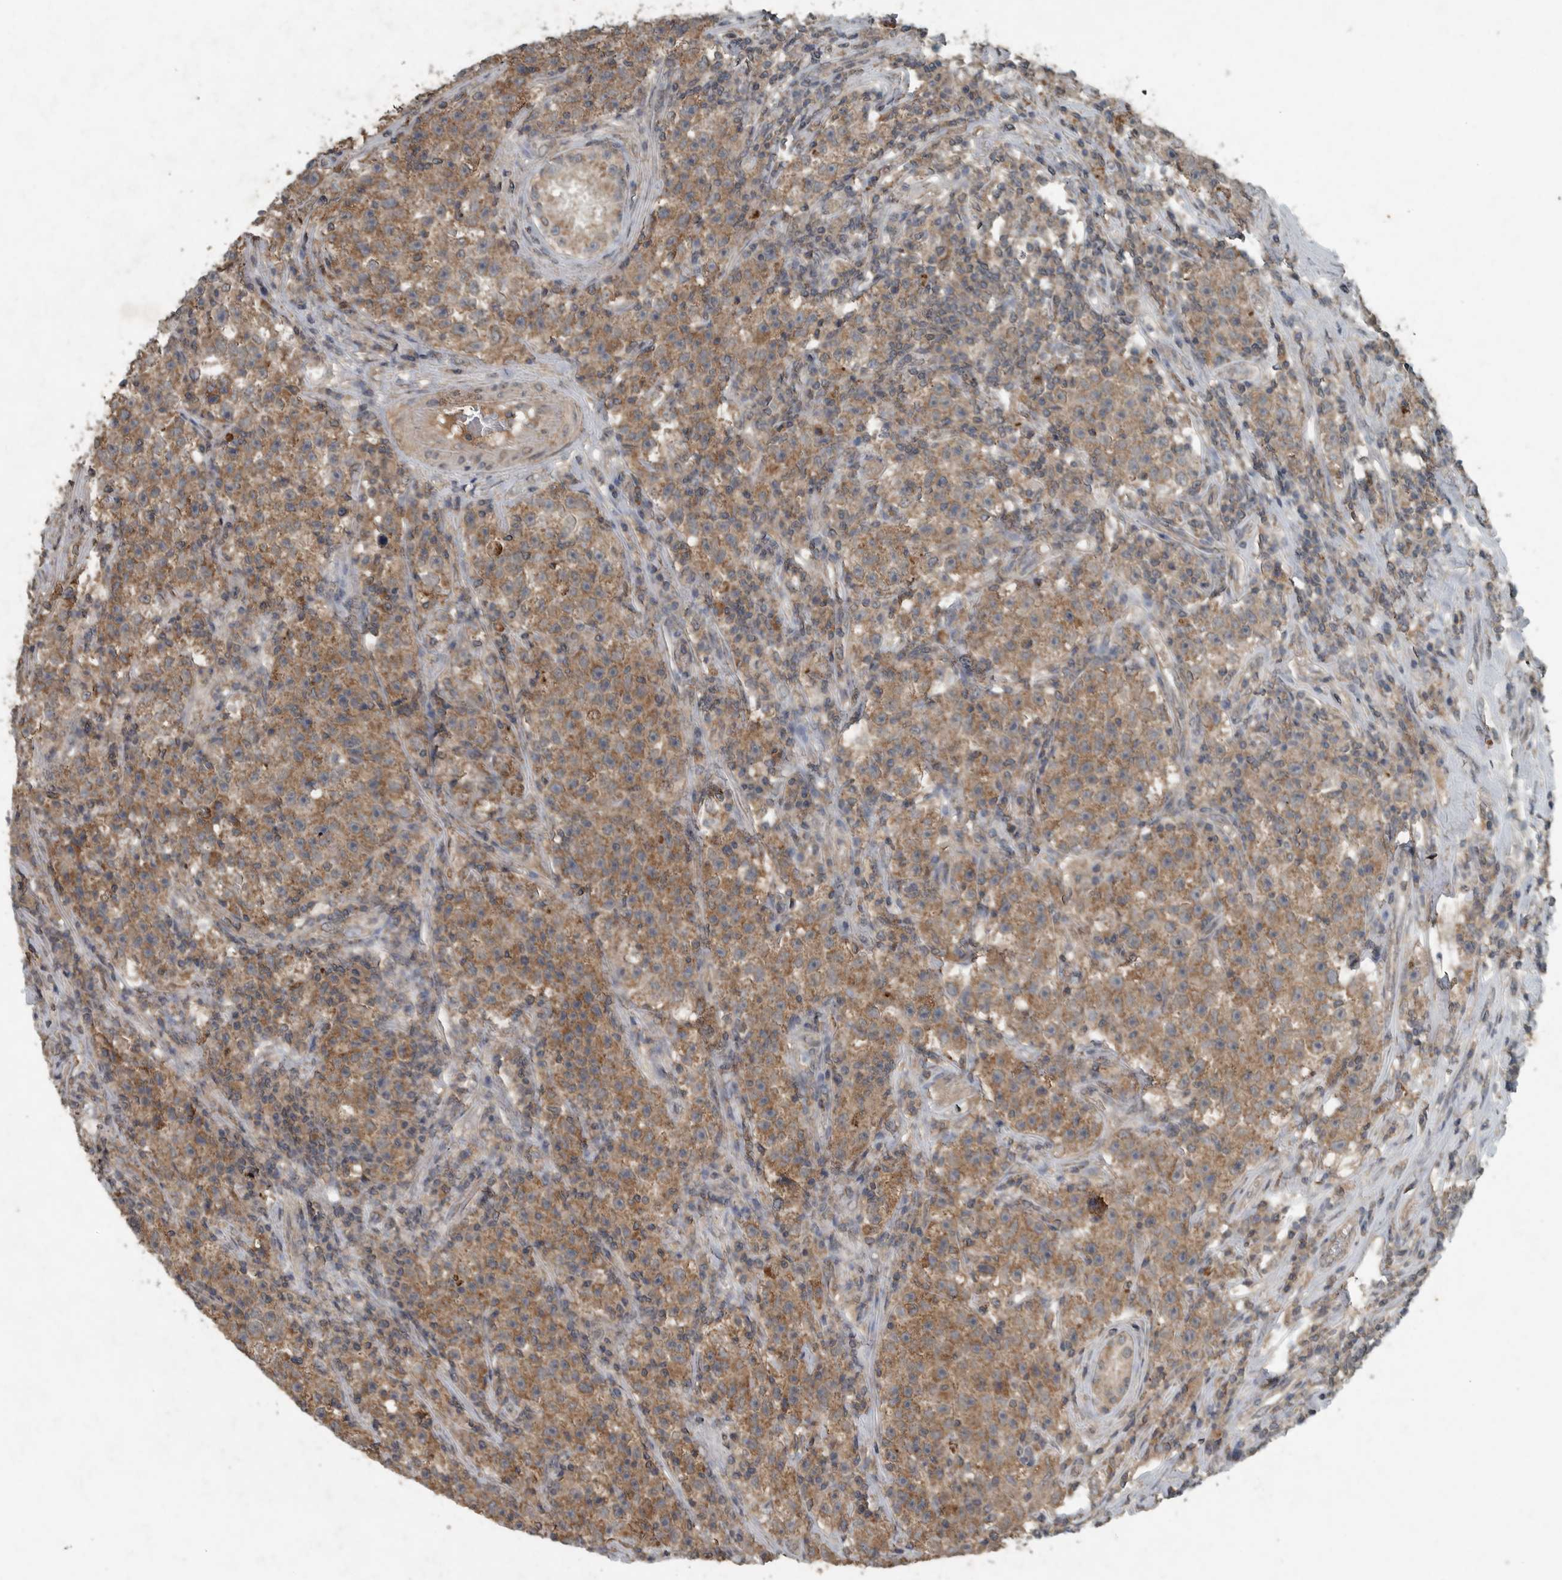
{"staining": {"intensity": "moderate", "quantity": ">75%", "location": "cytoplasmic/membranous"}, "tissue": "testis cancer", "cell_type": "Tumor cells", "image_type": "cancer", "snomed": [{"axis": "morphology", "description": "Seminoma, NOS"}, {"axis": "topography", "description": "Testis"}], "caption": "Tumor cells demonstrate moderate cytoplasmic/membranous staining in approximately >75% of cells in seminoma (testis).", "gene": "IL6ST", "patient": {"sex": "male", "age": 22}}